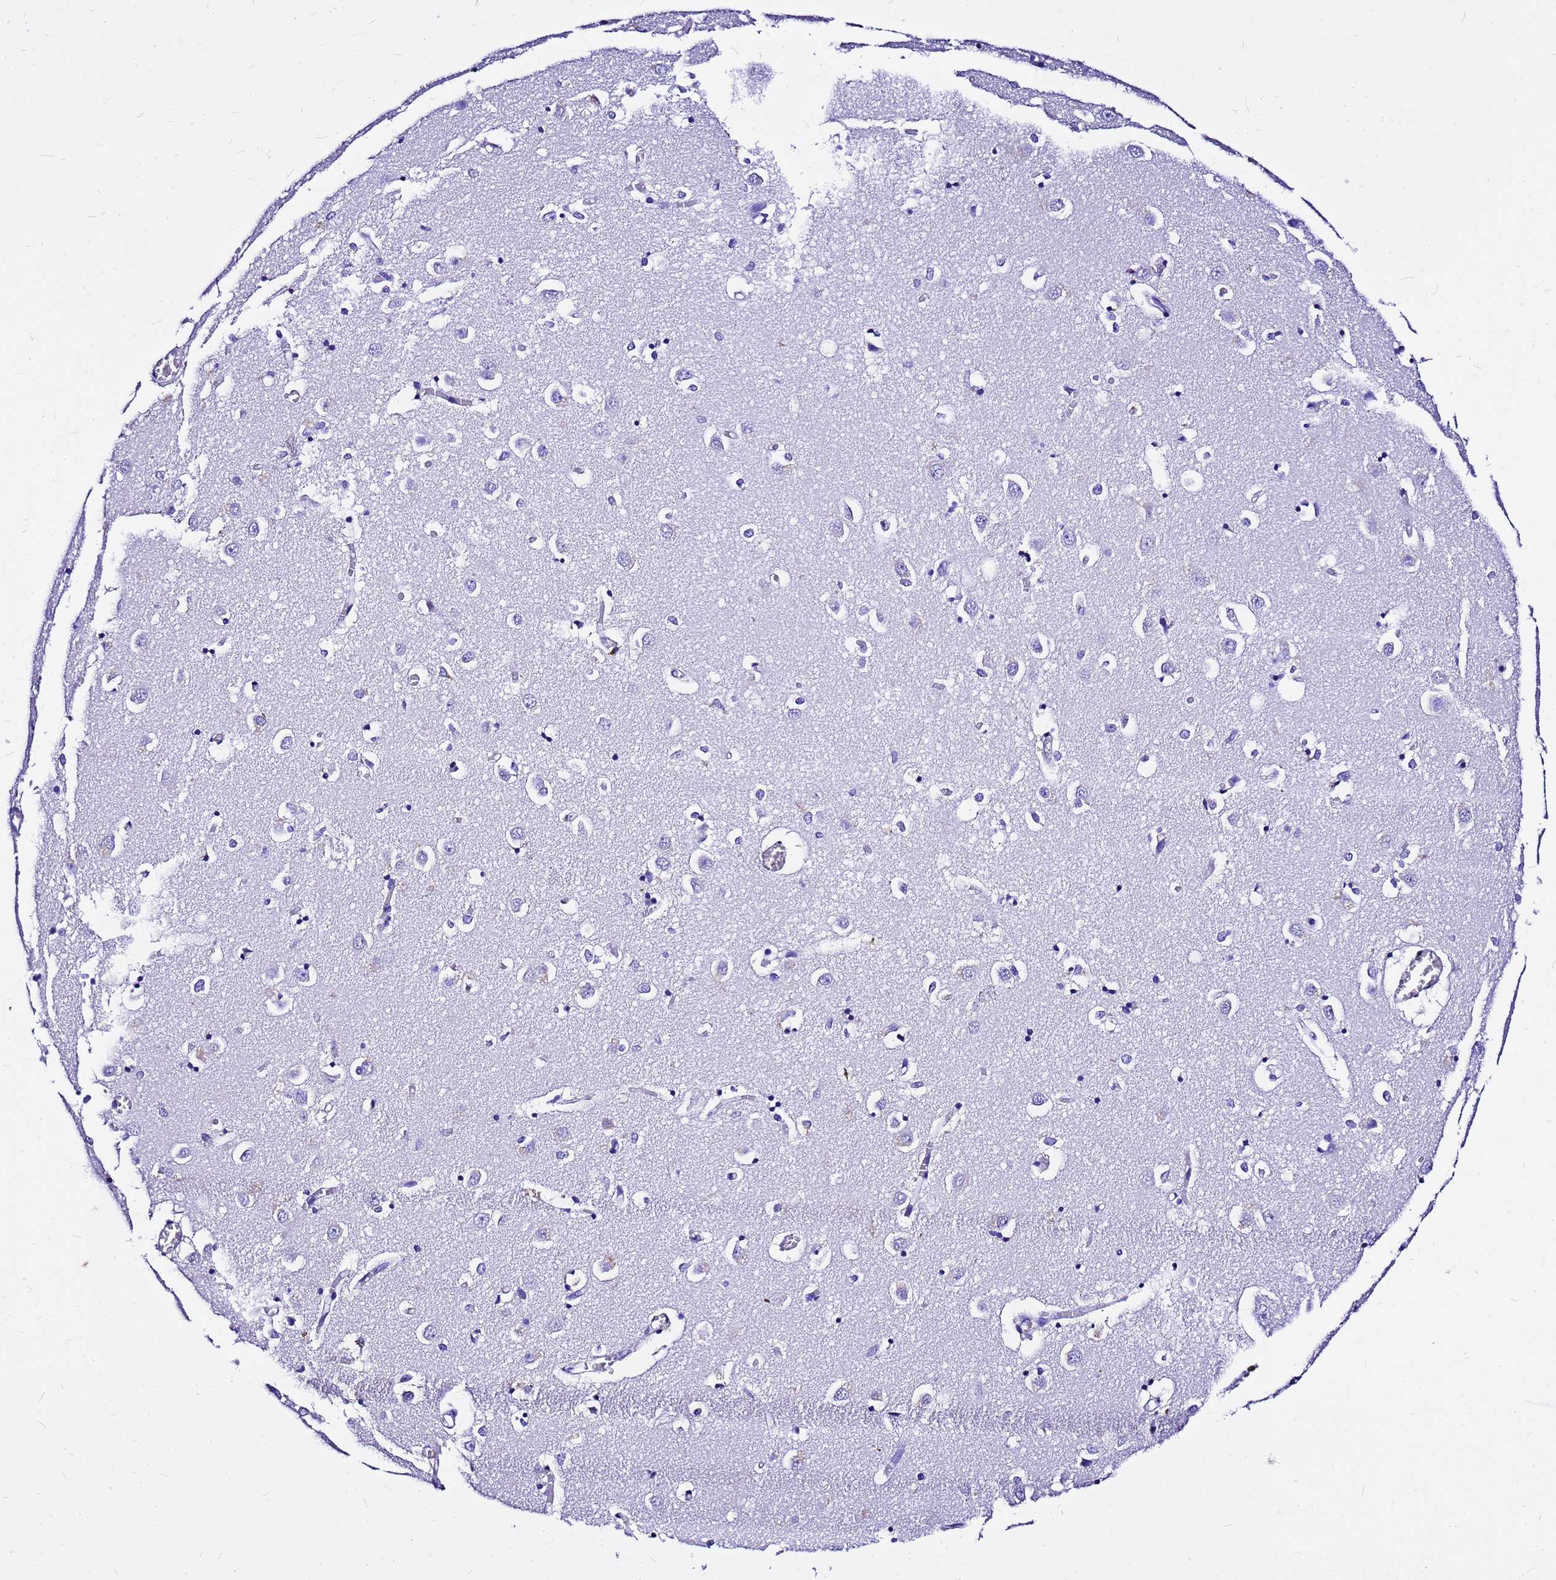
{"staining": {"intensity": "negative", "quantity": "none", "location": "none"}, "tissue": "caudate", "cell_type": "Glial cells", "image_type": "normal", "snomed": [{"axis": "morphology", "description": "Normal tissue, NOS"}, {"axis": "topography", "description": "Lateral ventricle wall"}], "caption": "Caudate stained for a protein using immunohistochemistry shows no positivity glial cells.", "gene": "HERC4", "patient": {"sex": "male", "age": 70}}